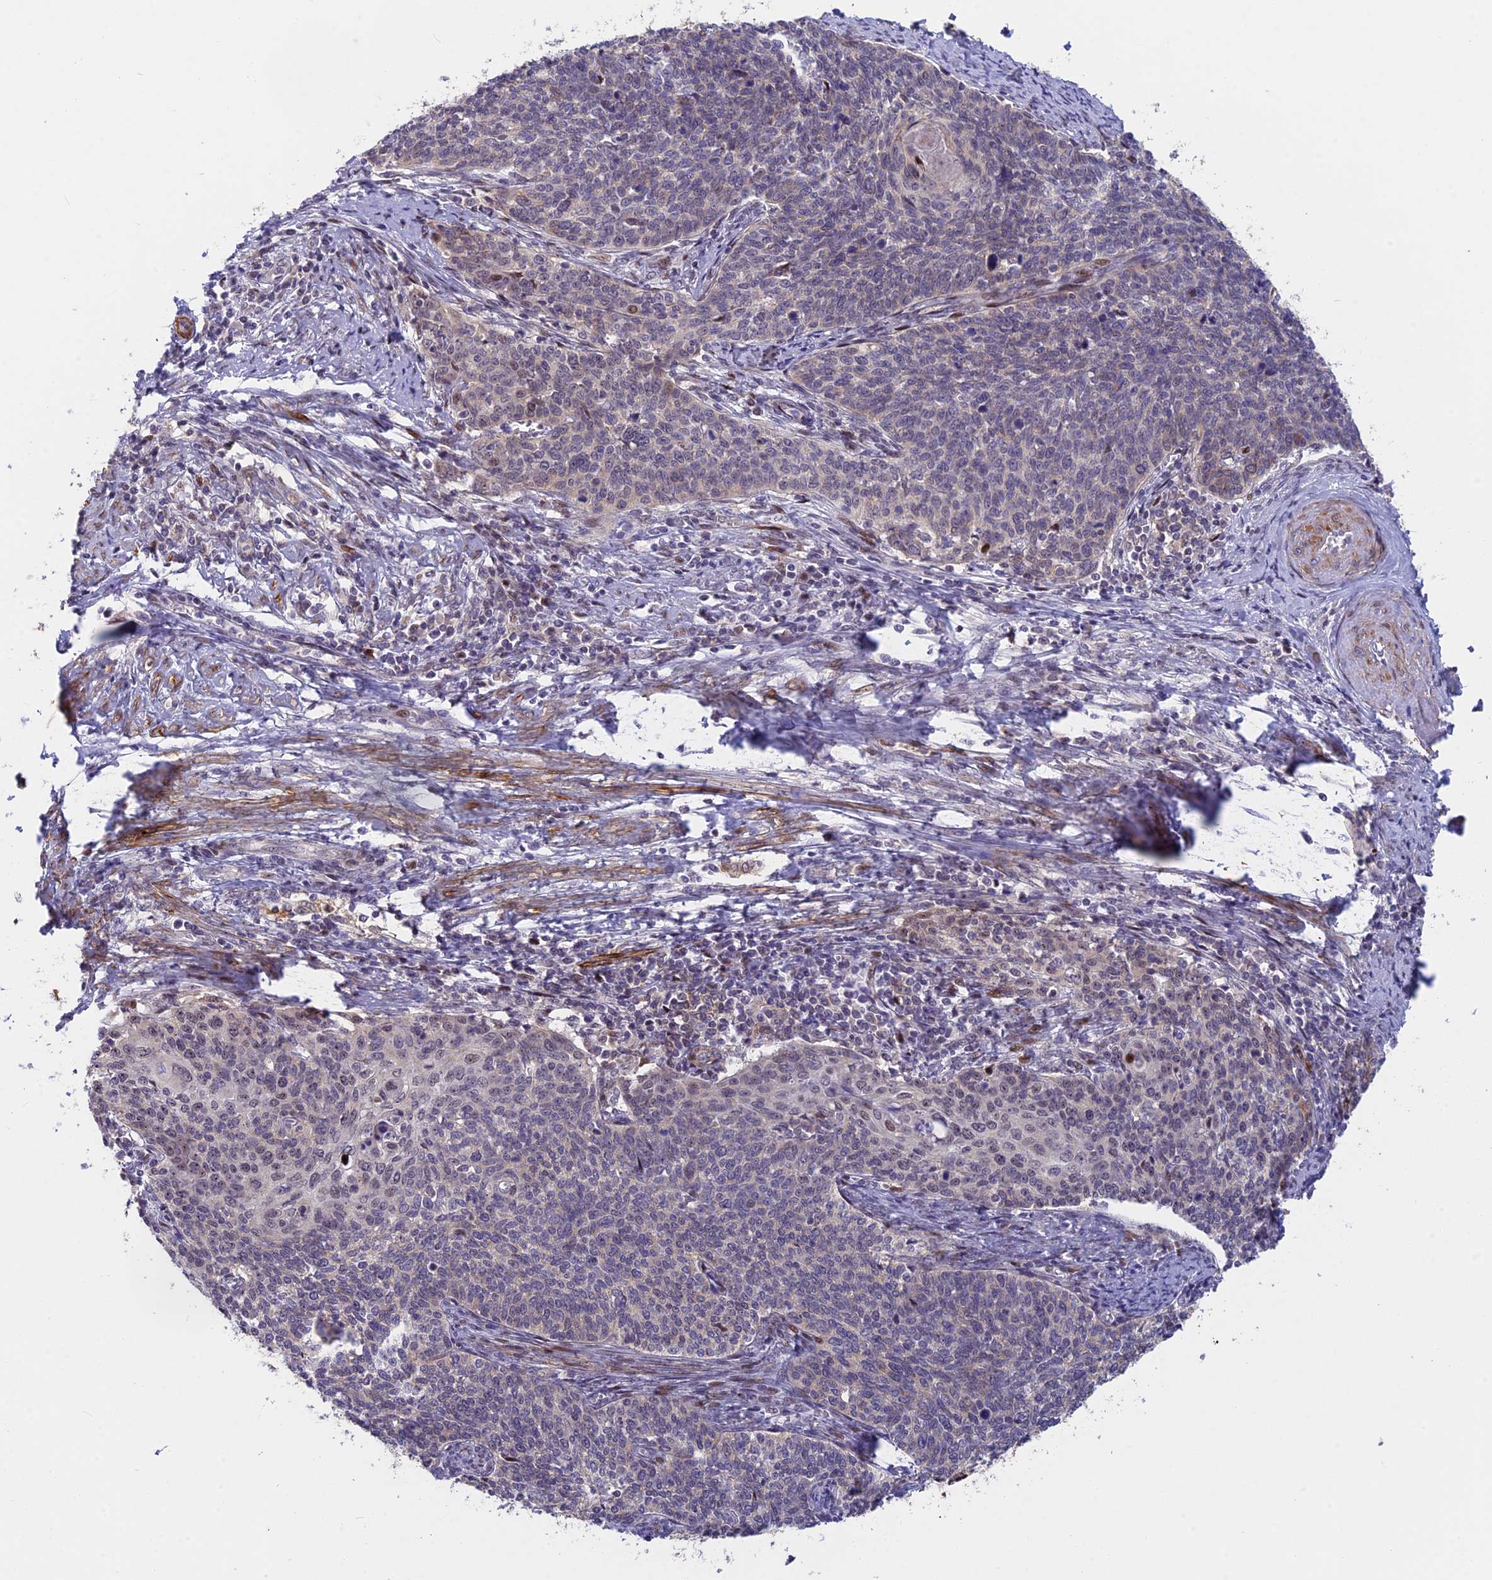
{"staining": {"intensity": "negative", "quantity": "none", "location": "none"}, "tissue": "cervical cancer", "cell_type": "Tumor cells", "image_type": "cancer", "snomed": [{"axis": "morphology", "description": "Squamous cell carcinoma, NOS"}, {"axis": "topography", "description": "Cervix"}], "caption": "Protein analysis of cervical squamous cell carcinoma reveals no significant staining in tumor cells.", "gene": "ANKRD34B", "patient": {"sex": "female", "age": 39}}